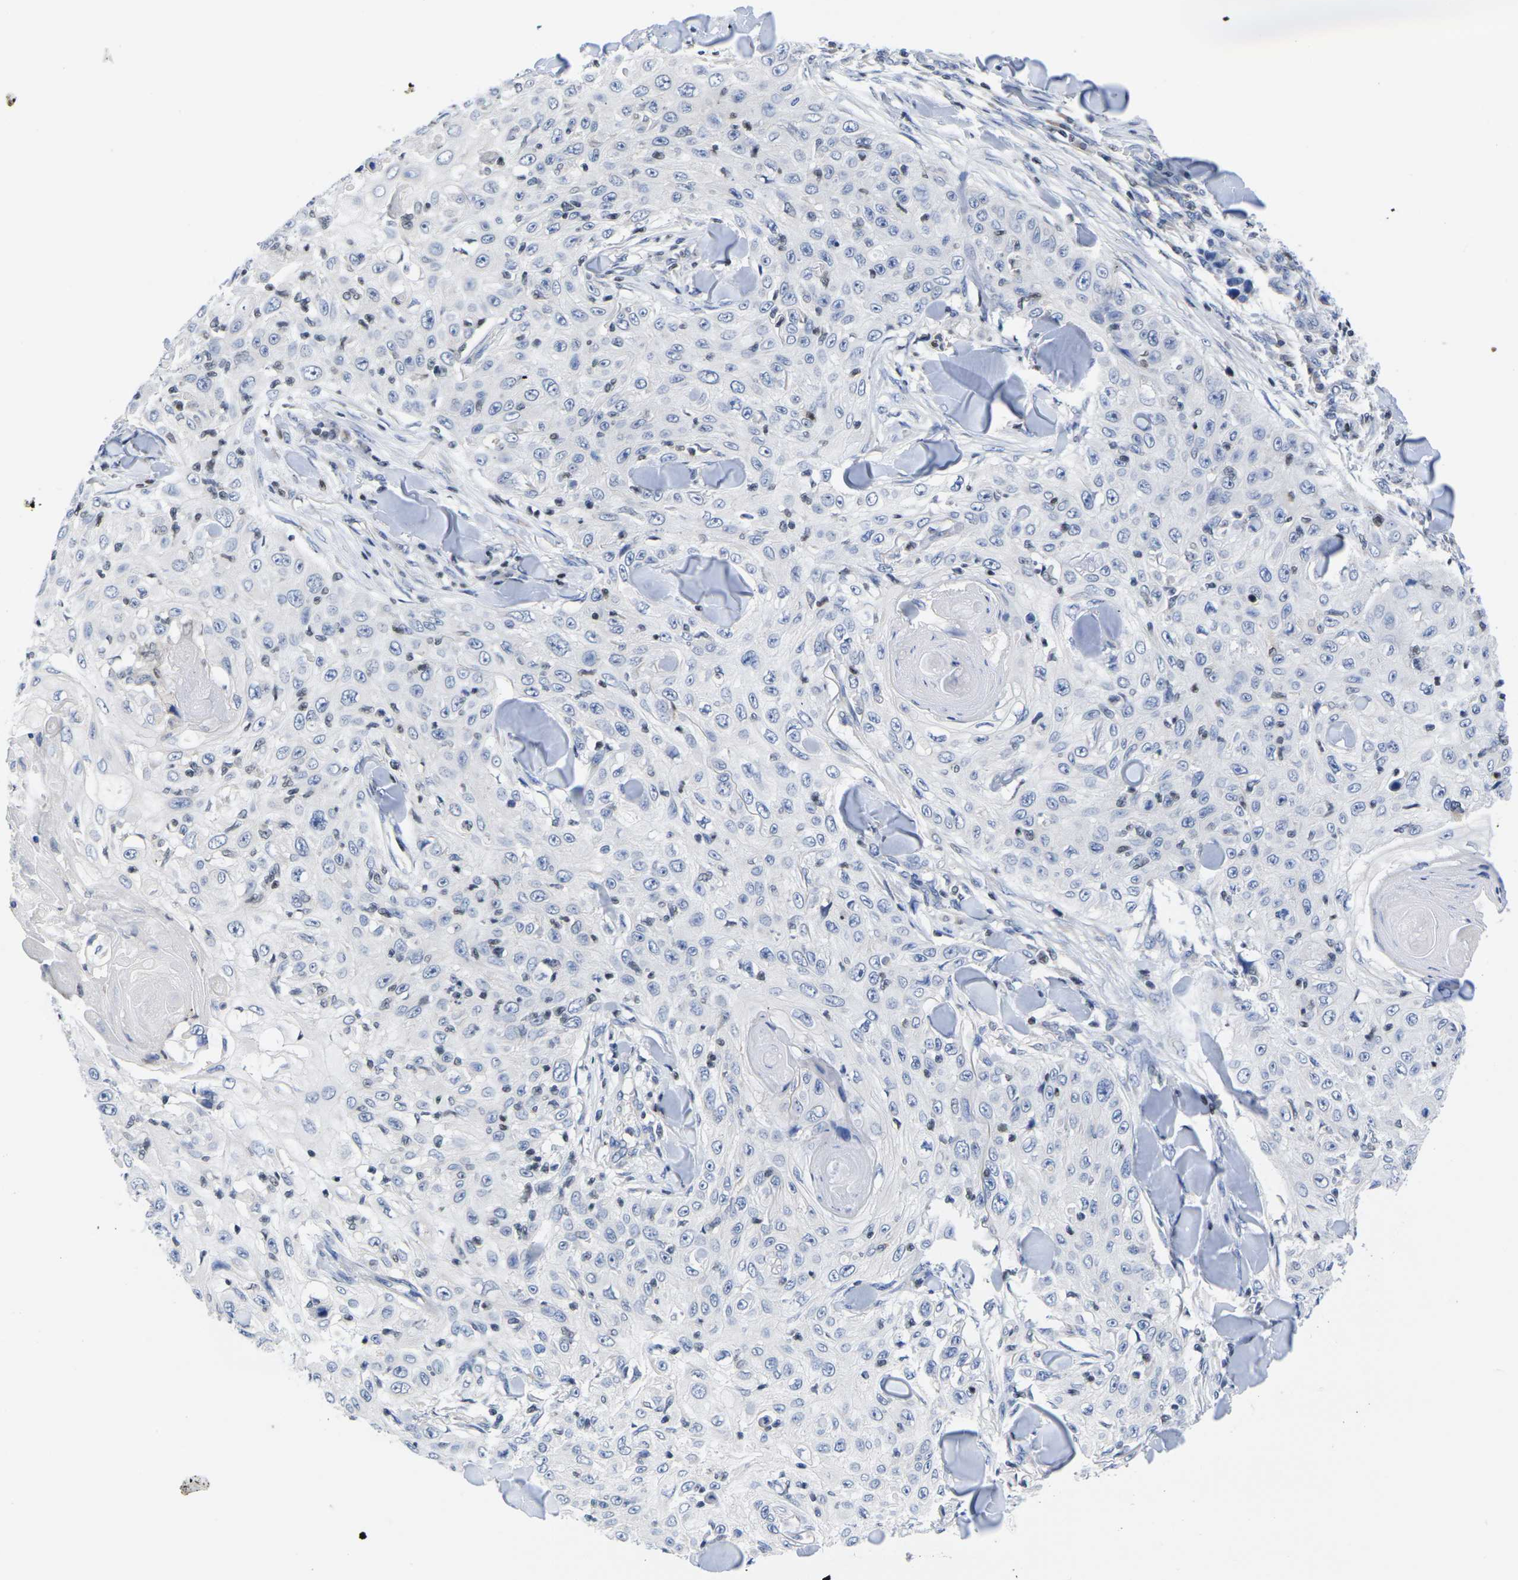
{"staining": {"intensity": "negative", "quantity": "none", "location": "none"}, "tissue": "skin cancer", "cell_type": "Tumor cells", "image_type": "cancer", "snomed": [{"axis": "morphology", "description": "Squamous cell carcinoma, NOS"}, {"axis": "topography", "description": "Skin"}], "caption": "The micrograph exhibits no significant expression in tumor cells of skin cancer. Nuclei are stained in blue.", "gene": "IKZF1", "patient": {"sex": "male", "age": 86}}